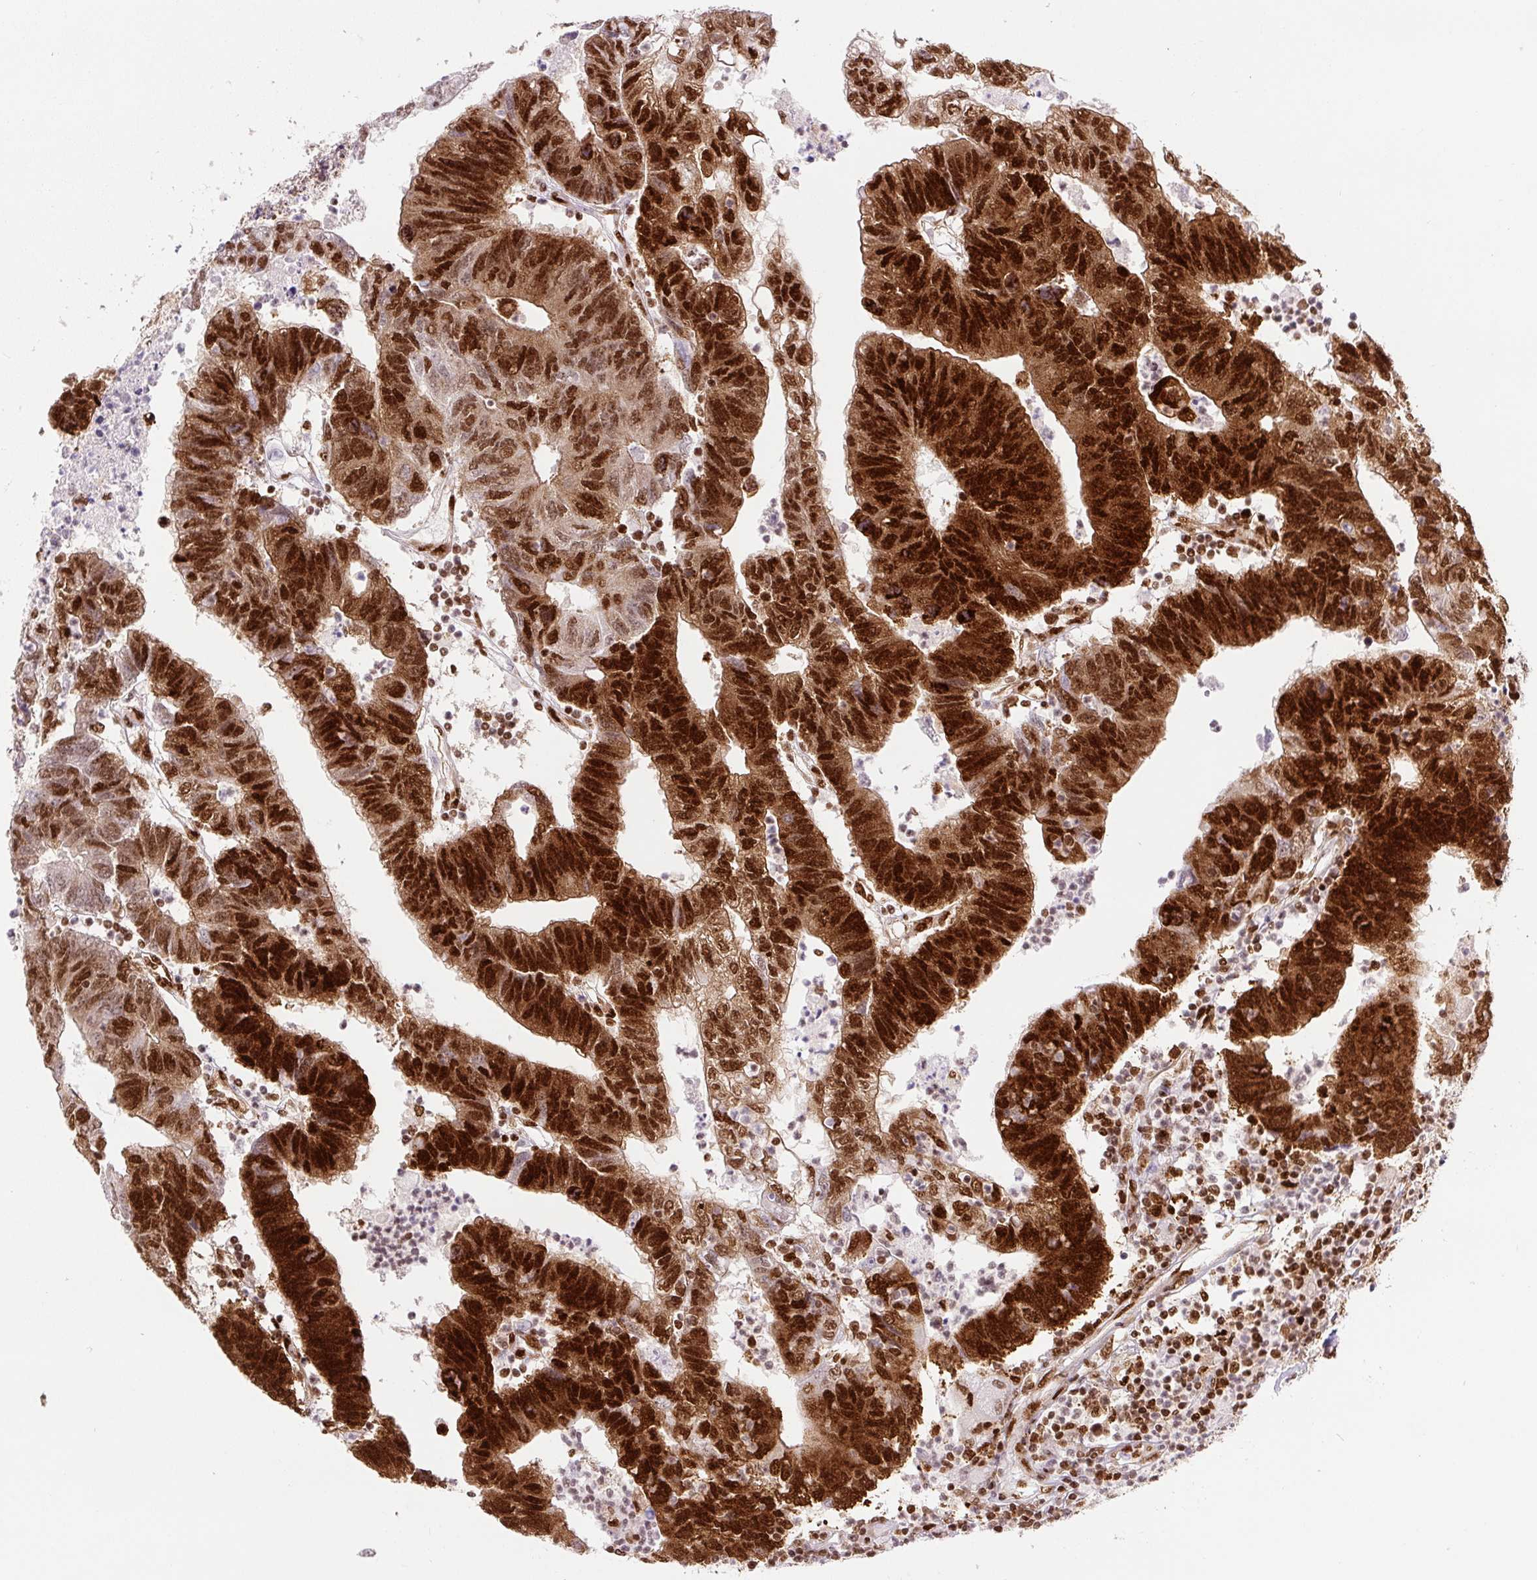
{"staining": {"intensity": "strong", "quantity": ">75%", "location": "cytoplasmic/membranous,nuclear"}, "tissue": "colorectal cancer", "cell_type": "Tumor cells", "image_type": "cancer", "snomed": [{"axis": "morphology", "description": "Adenocarcinoma, NOS"}, {"axis": "topography", "description": "Colon"}], "caption": "Adenocarcinoma (colorectal) was stained to show a protein in brown. There is high levels of strong cytoplasmic/membranous and nuclear positivity in approximately >75% of tumor cells.", "gene": "FUS", "patient": {"sex": "female", "age": 48}}